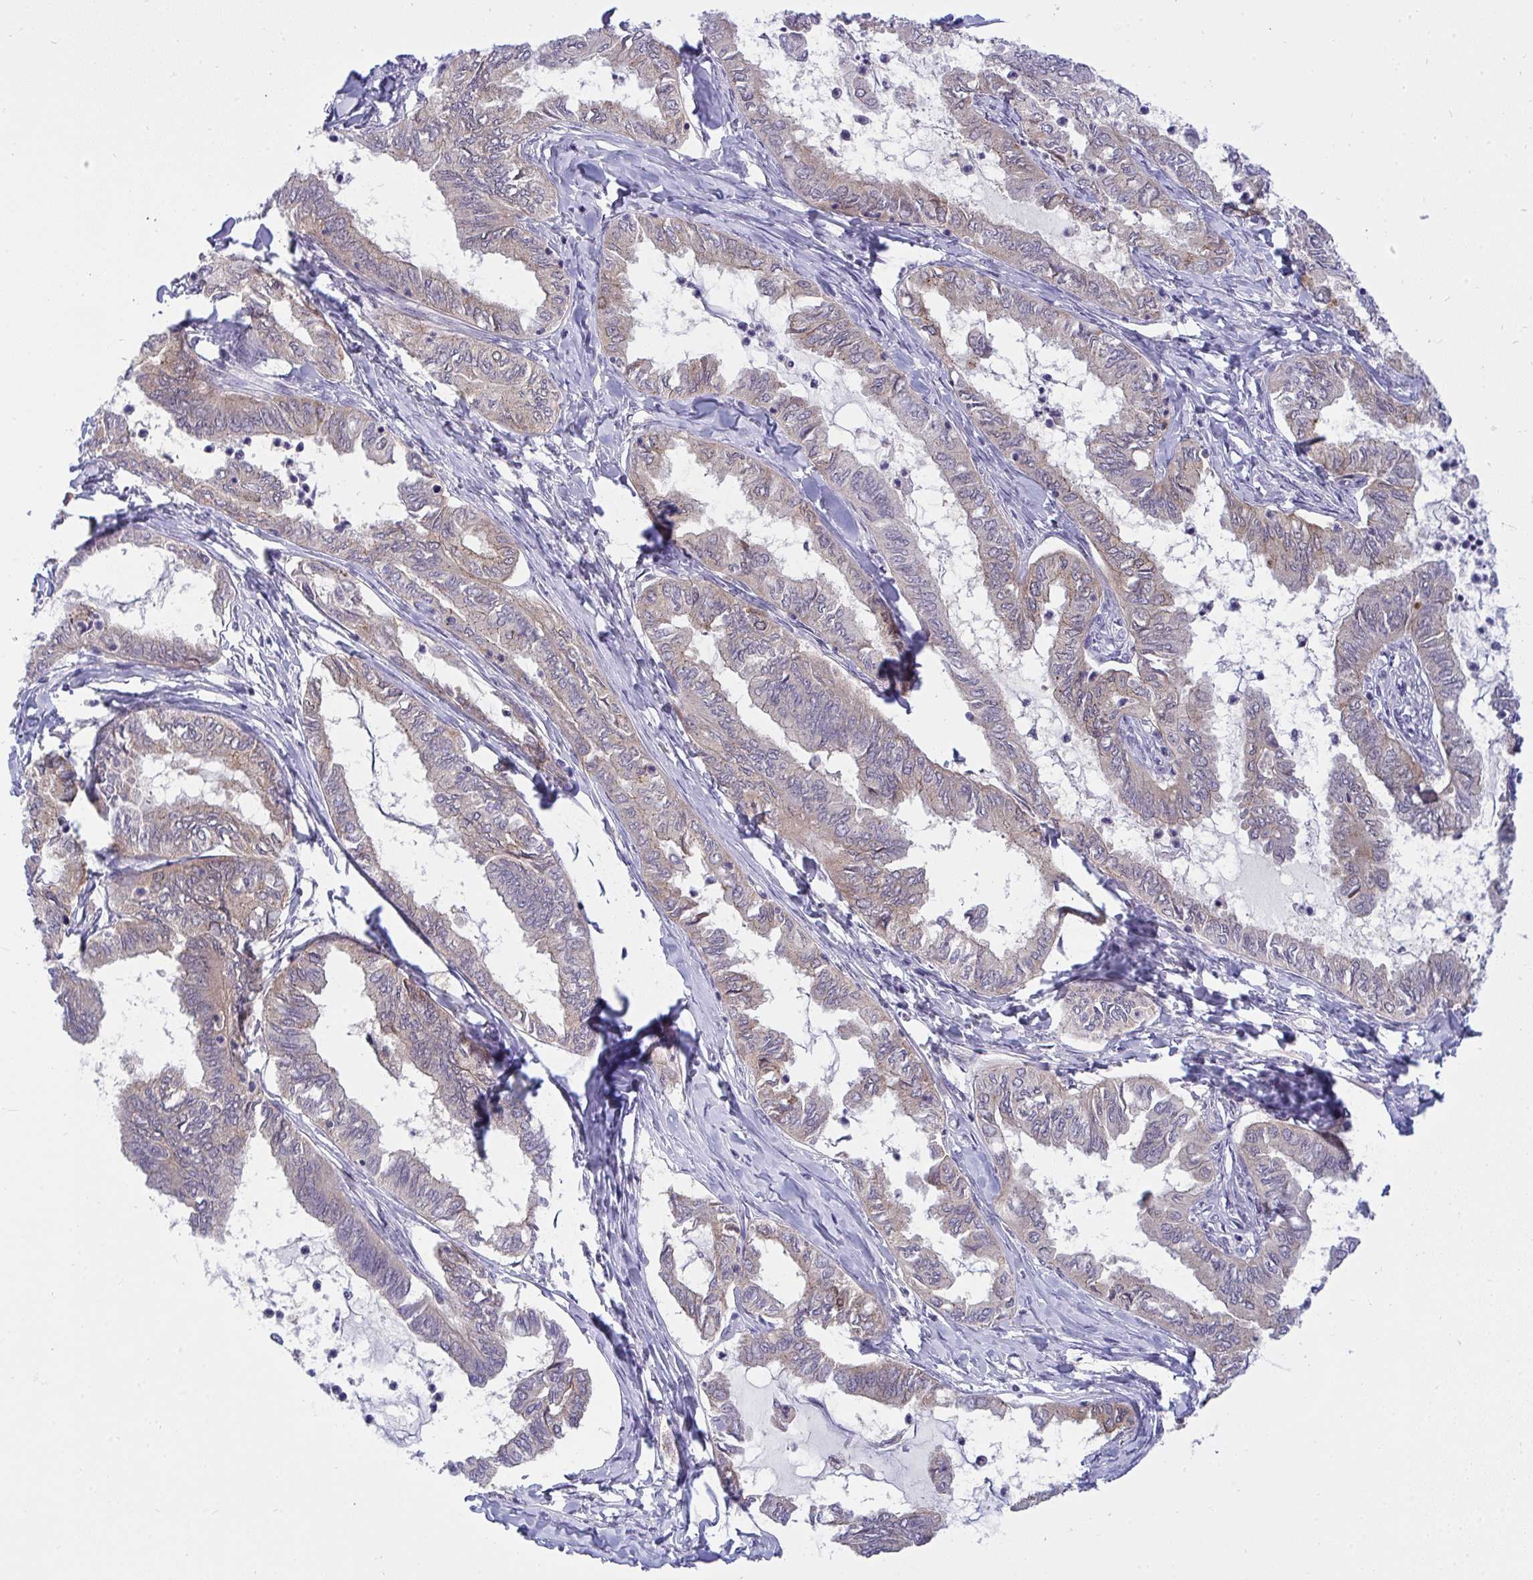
{"staining": {"intensity": "weak", "quantity": "25%-75%", "location": "cytoplasmic/membranous"}, "tissue": "ovarian cancer", "cell_type": "Tumor cells", "image_type": "cancer", "snomed": [{"axis": "morphology", "description": "Carcinoma, endometroid"}, {"axis": "topography", "description": "Ovary"}], "caption": "An immunohistochemistry micrograph of neoplastic tissue is shown. Protein staining in brown shows weak cytoplasmic/membranous positivity in ovarian cancer within tumor cells.", "gene": "HOXD12", "patient": {"sex": "female", "age": 70}}